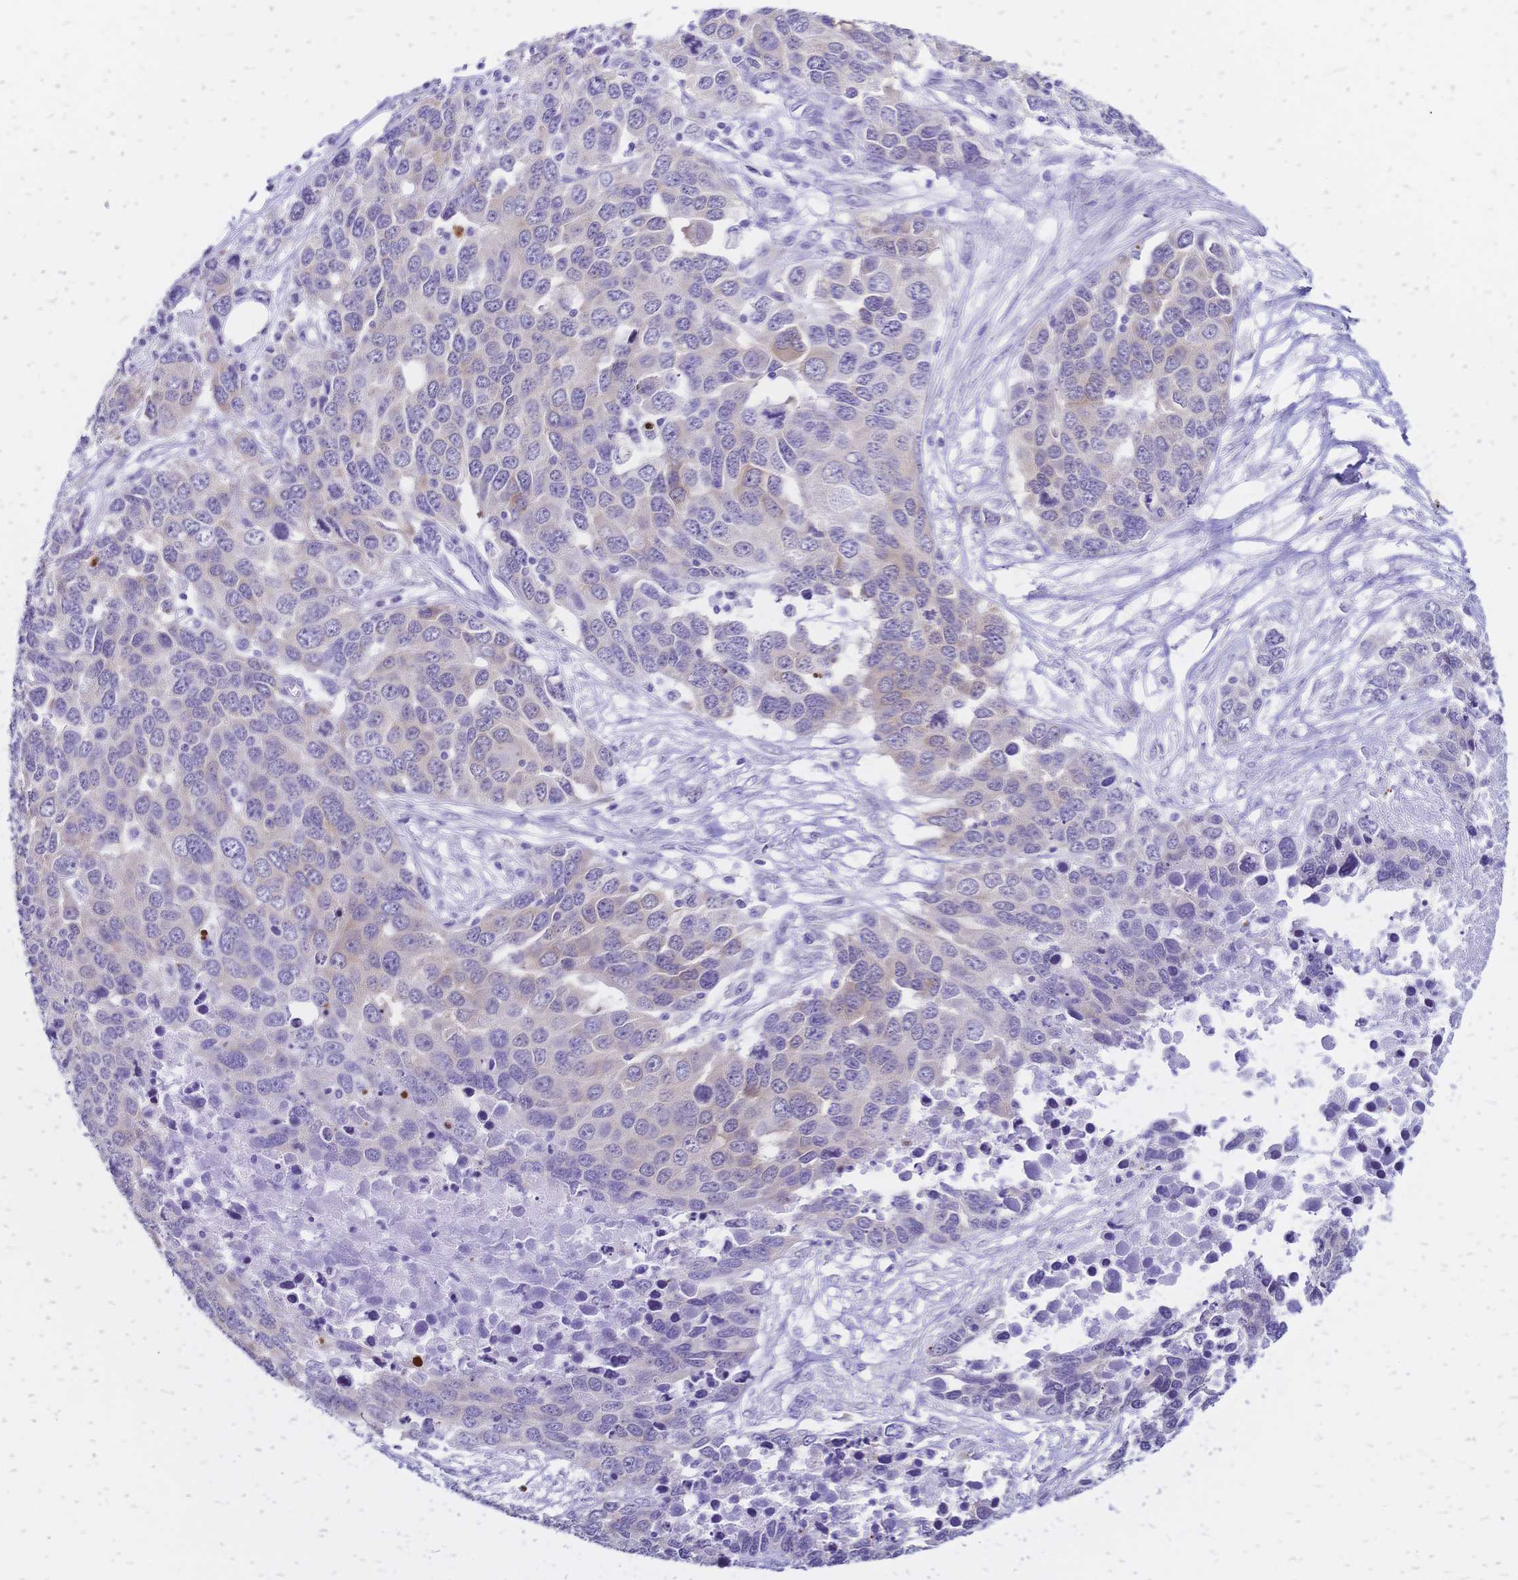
{"staining": {"intensity": "weak", "quantity": "<25%", "location": "cytoplasmic/membranous"}, "tissue": "ovarian cancer", "cell_type": "Tumor cells", "image_type": "cancer", "snomed": [{"axis": "morphology", "description": "Cystadenocarcinoma, serous, NOS"}, {"axis": "topography", "description": "Ovary"}], "caption": "Protein analysis of serous cystadenocarcinoma (ovarian) reveals no significant staining in tumor cells. (DAB (3,3'-diaminobenzidine) immunohistochemistry visualized using brightfield microscopy, high magnification).", "gene": "GRB7", "patient": {"sex": "female", "age": 76}}